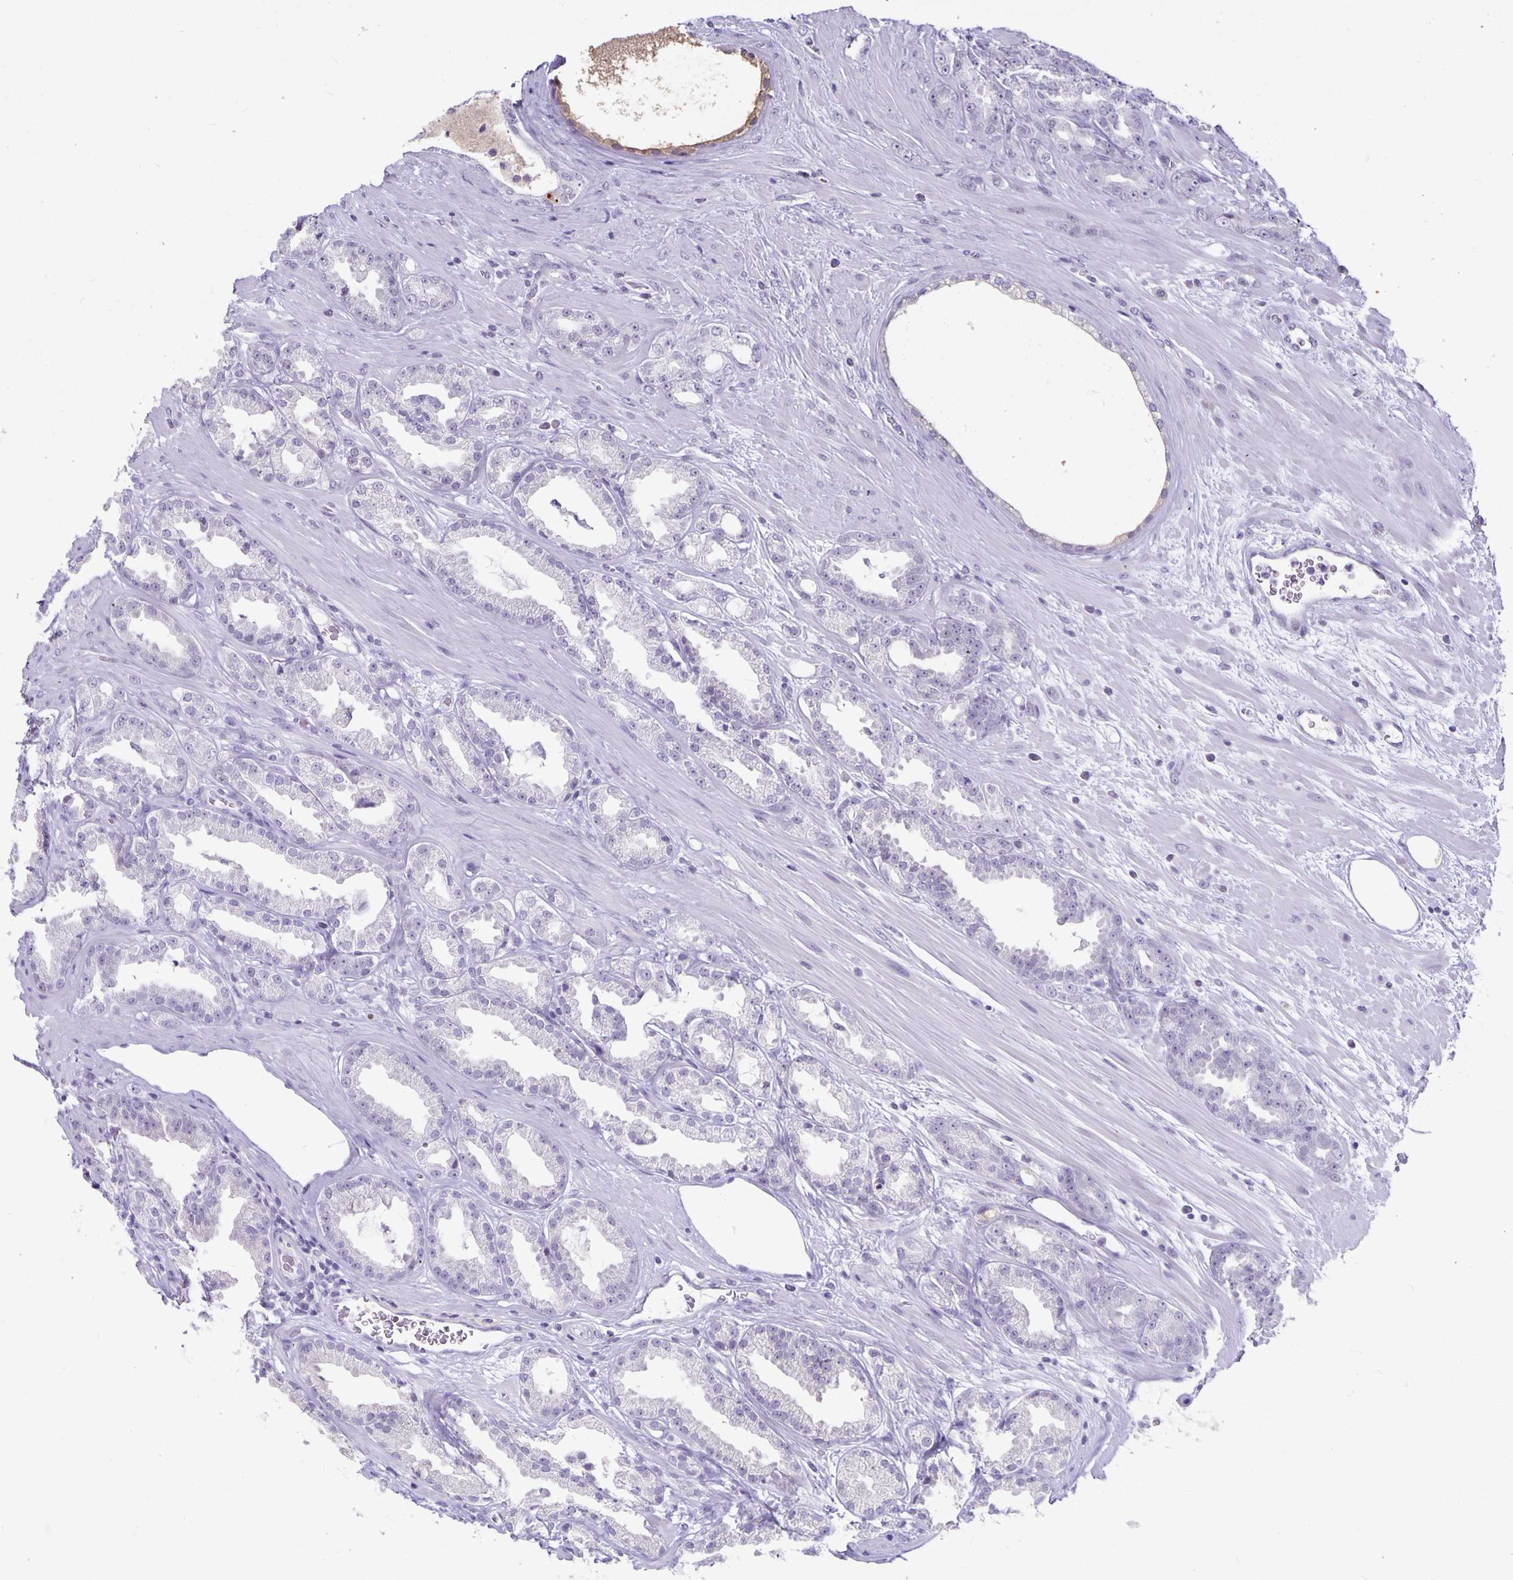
{"staining": {"intensity": "negative", "quantity": "none", "location": "none"}, "tissue": "prostate cancer", "cell_type": "Tumor cells", "image_type": "cancer", "snomed": [{"axis": "morphology", "description": "Adenocarcinoma, Low grade"}, {"axis": "topography", "description": "Prostate"}], "caption": "Immunohistochemistry (IHC) image of neoplastic tissue: adenocarcinoma (low-grade) (prostate) stained with DAB (3,3'-diaminobenzidine) demonstrates no significant protein positivity in tumor cells. (IHC, brightfield microscopy, high magnification).", "gene": "OLIG2", "patient": {"sex": "male", "age": 61}}